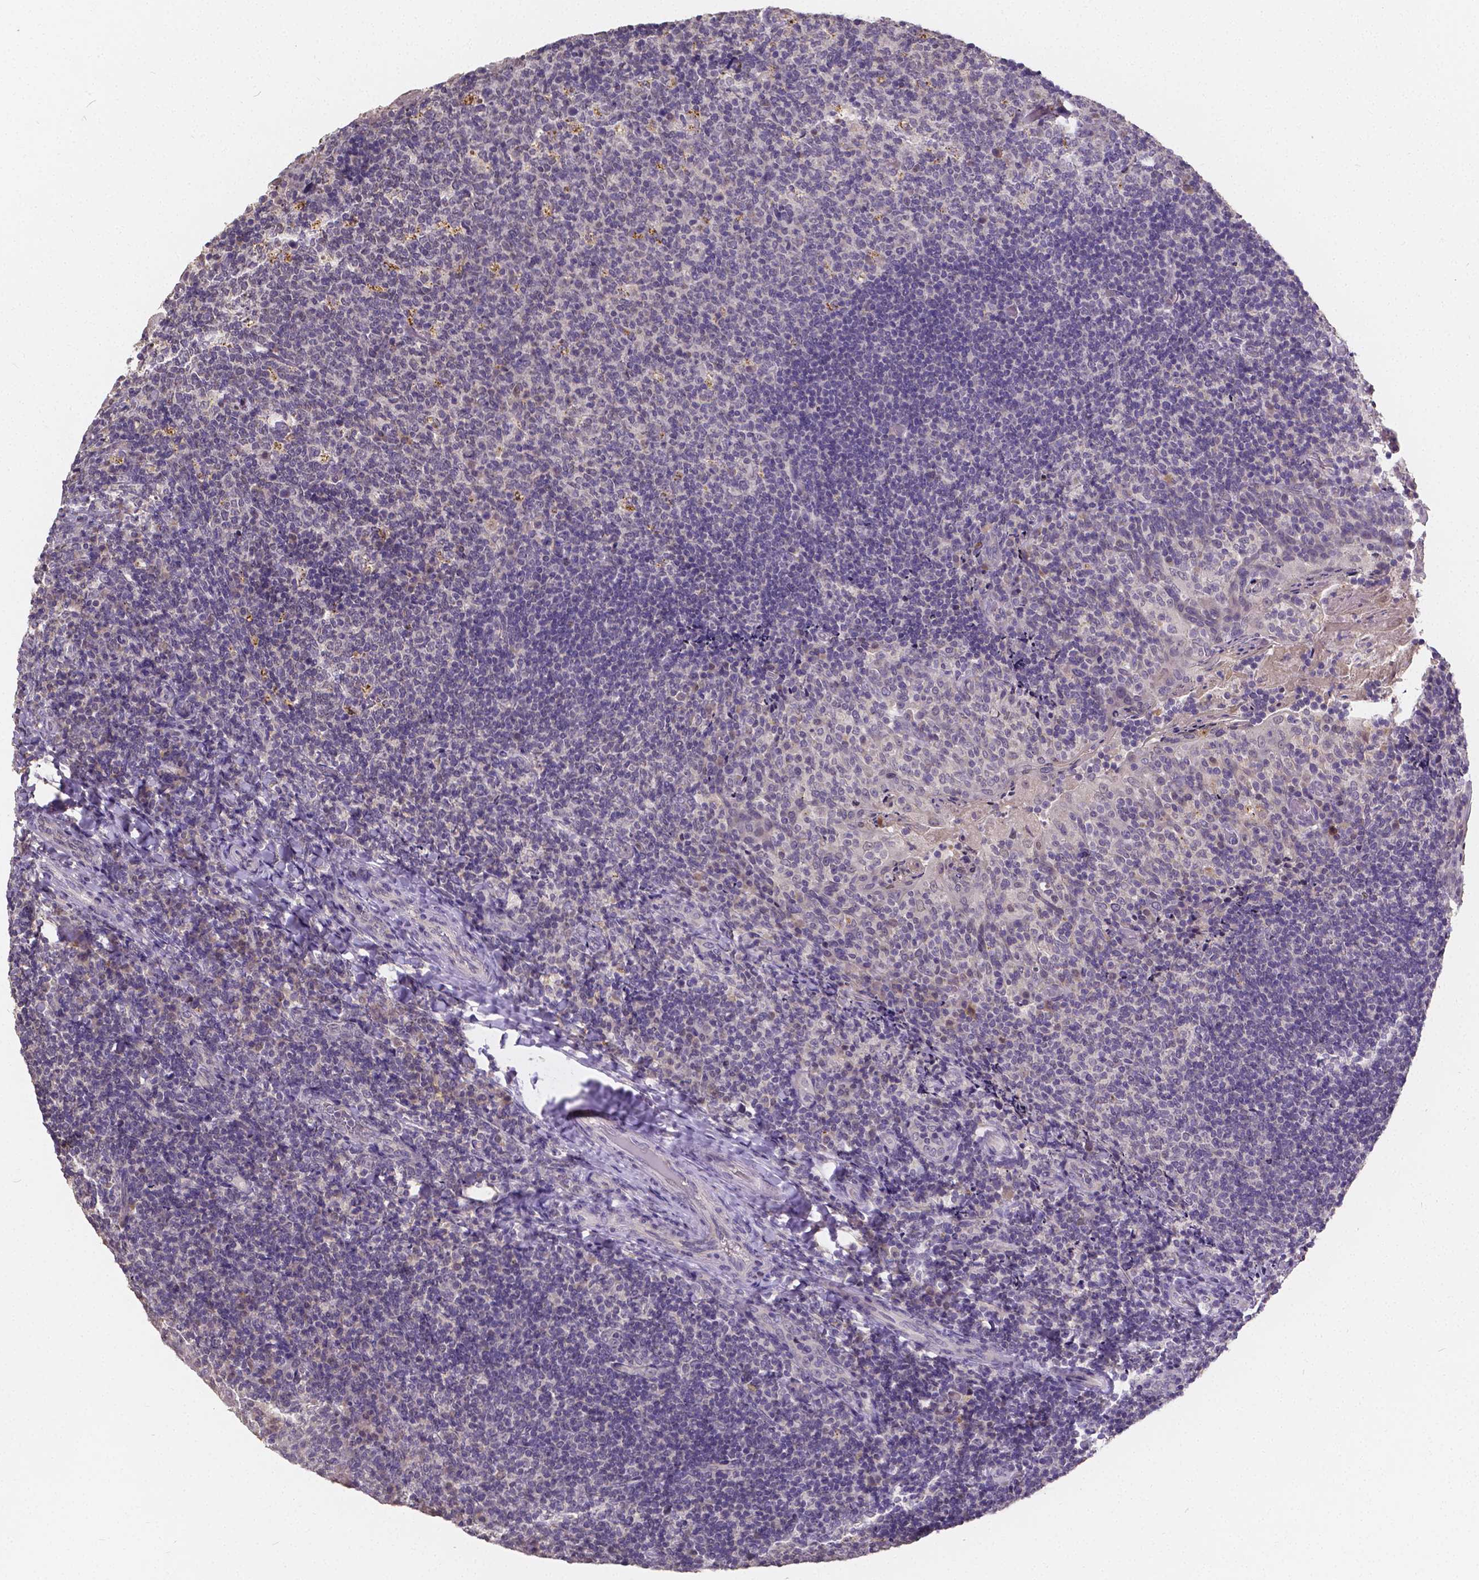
{"staining": {"intensity": "negative", "quantity": "none", "location": "none"}, "tissue": "tonsil", "cell_type": "Germinal center cells", "image_type": "normal", "snomed": [{"axis": "morphology", "description": "Normal tissue, NOS"}, {"axis": "topography", "description": "Tonsil"}], "caption": "Histopathology image shows no protein expression in germinal center cells of benign tonsil.", "gene": "CTNNA2", "patient": {"sex": "female", "age": 10}}